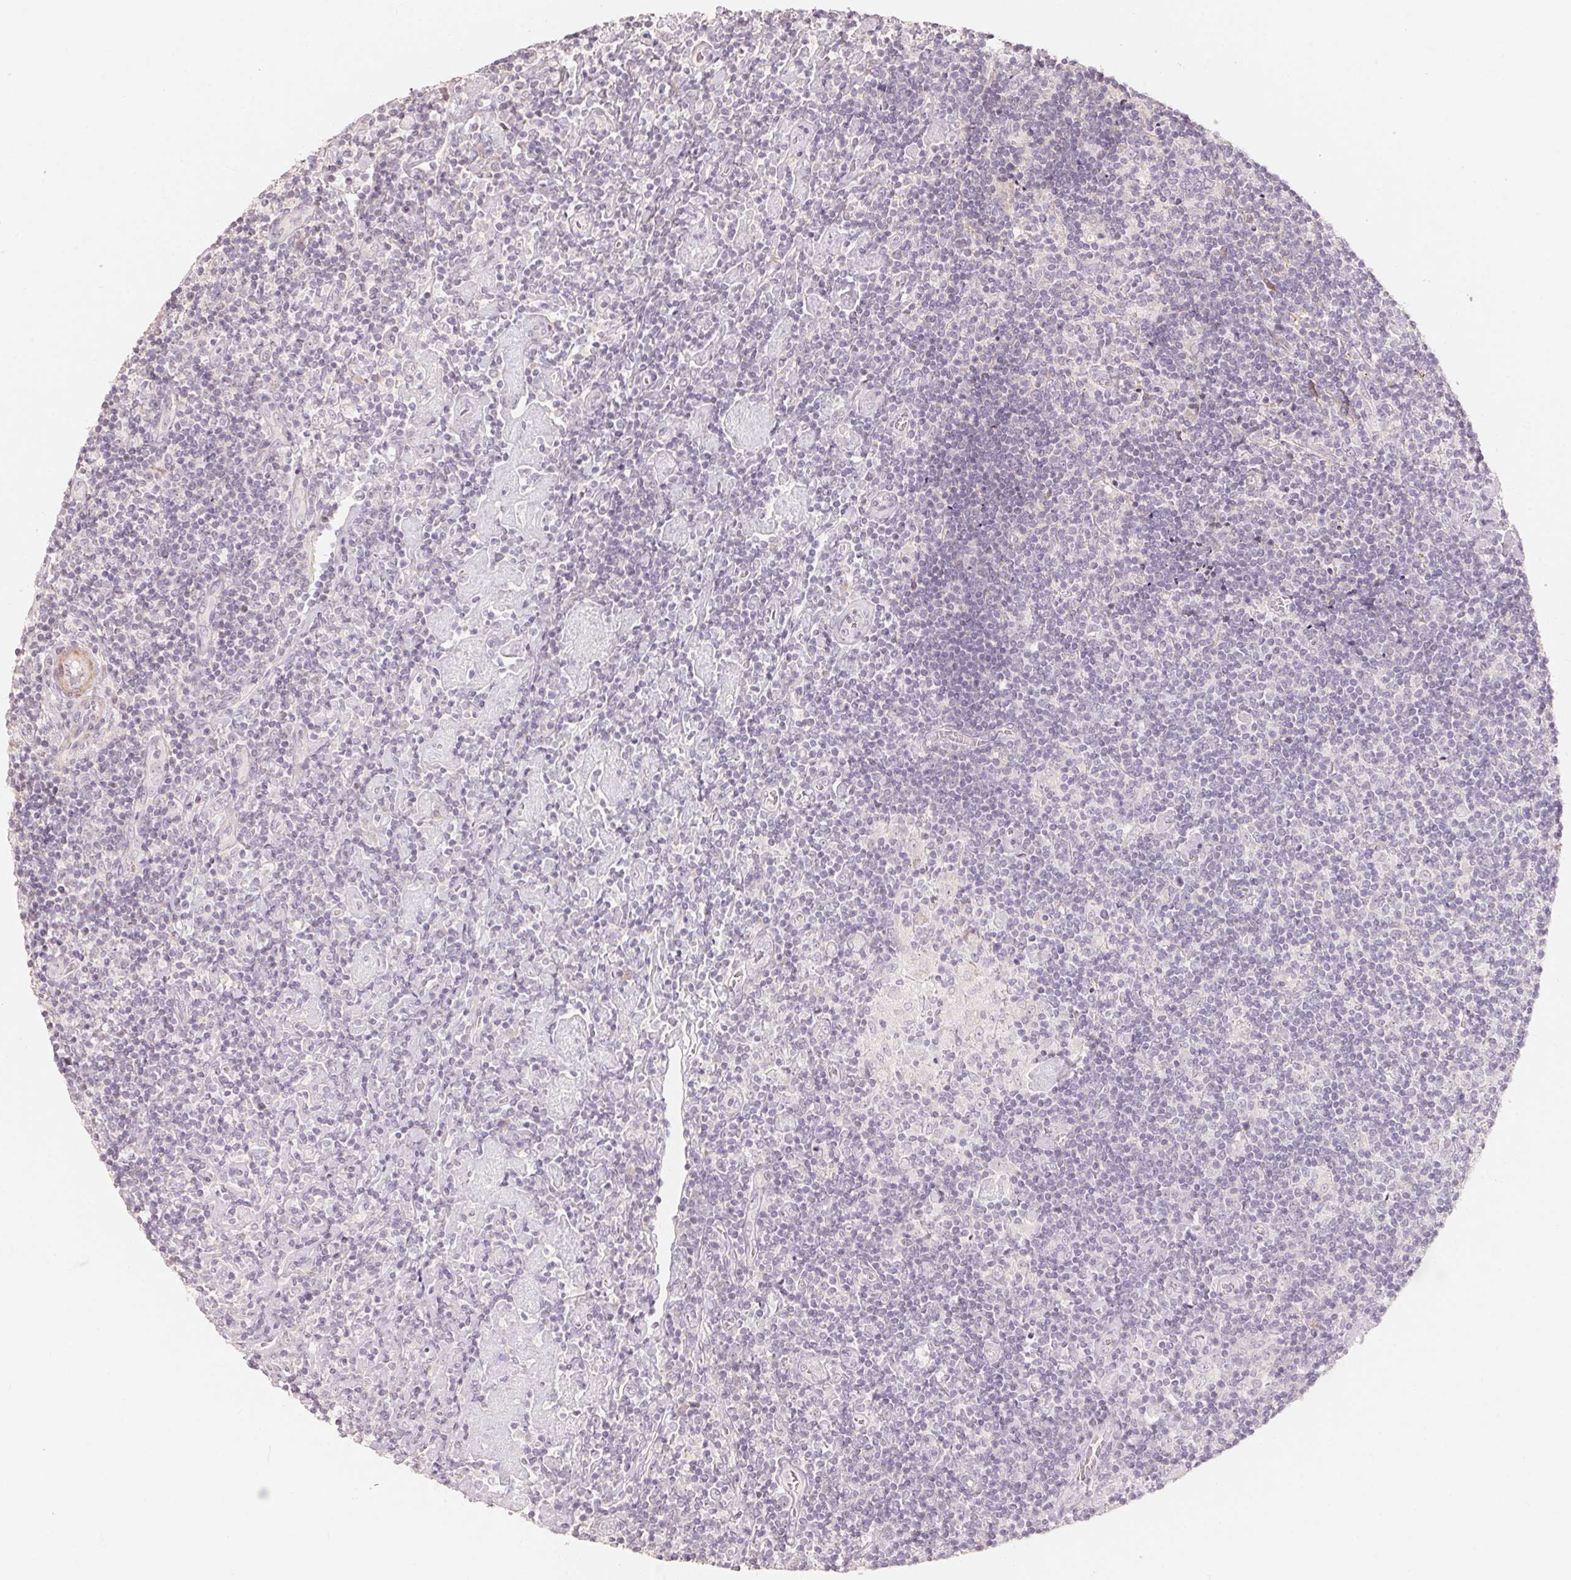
{"staining": {"intensity": "negative", "quantity": "none", "location": "none"}, "tissue": "lymphoma", "cell_type": "Tumor cells", "image_type": "cancer", "snomed": [{"axis": "morphology", "description": "Hodgkin's disease, NOS"}, {"axis": "topography", "description": "Lymph node"}], "caption": "Histopathology image shows no significant protein staining in tumor cells of lymphoma. The staining was performed using DAB to visualize the protein expression in brown, while the nuclei were stained in blue with hematoxylin (Magnification: 20x).", "gene": "TP53AIP1", "patient": {"sex": "male", "age": 40}}